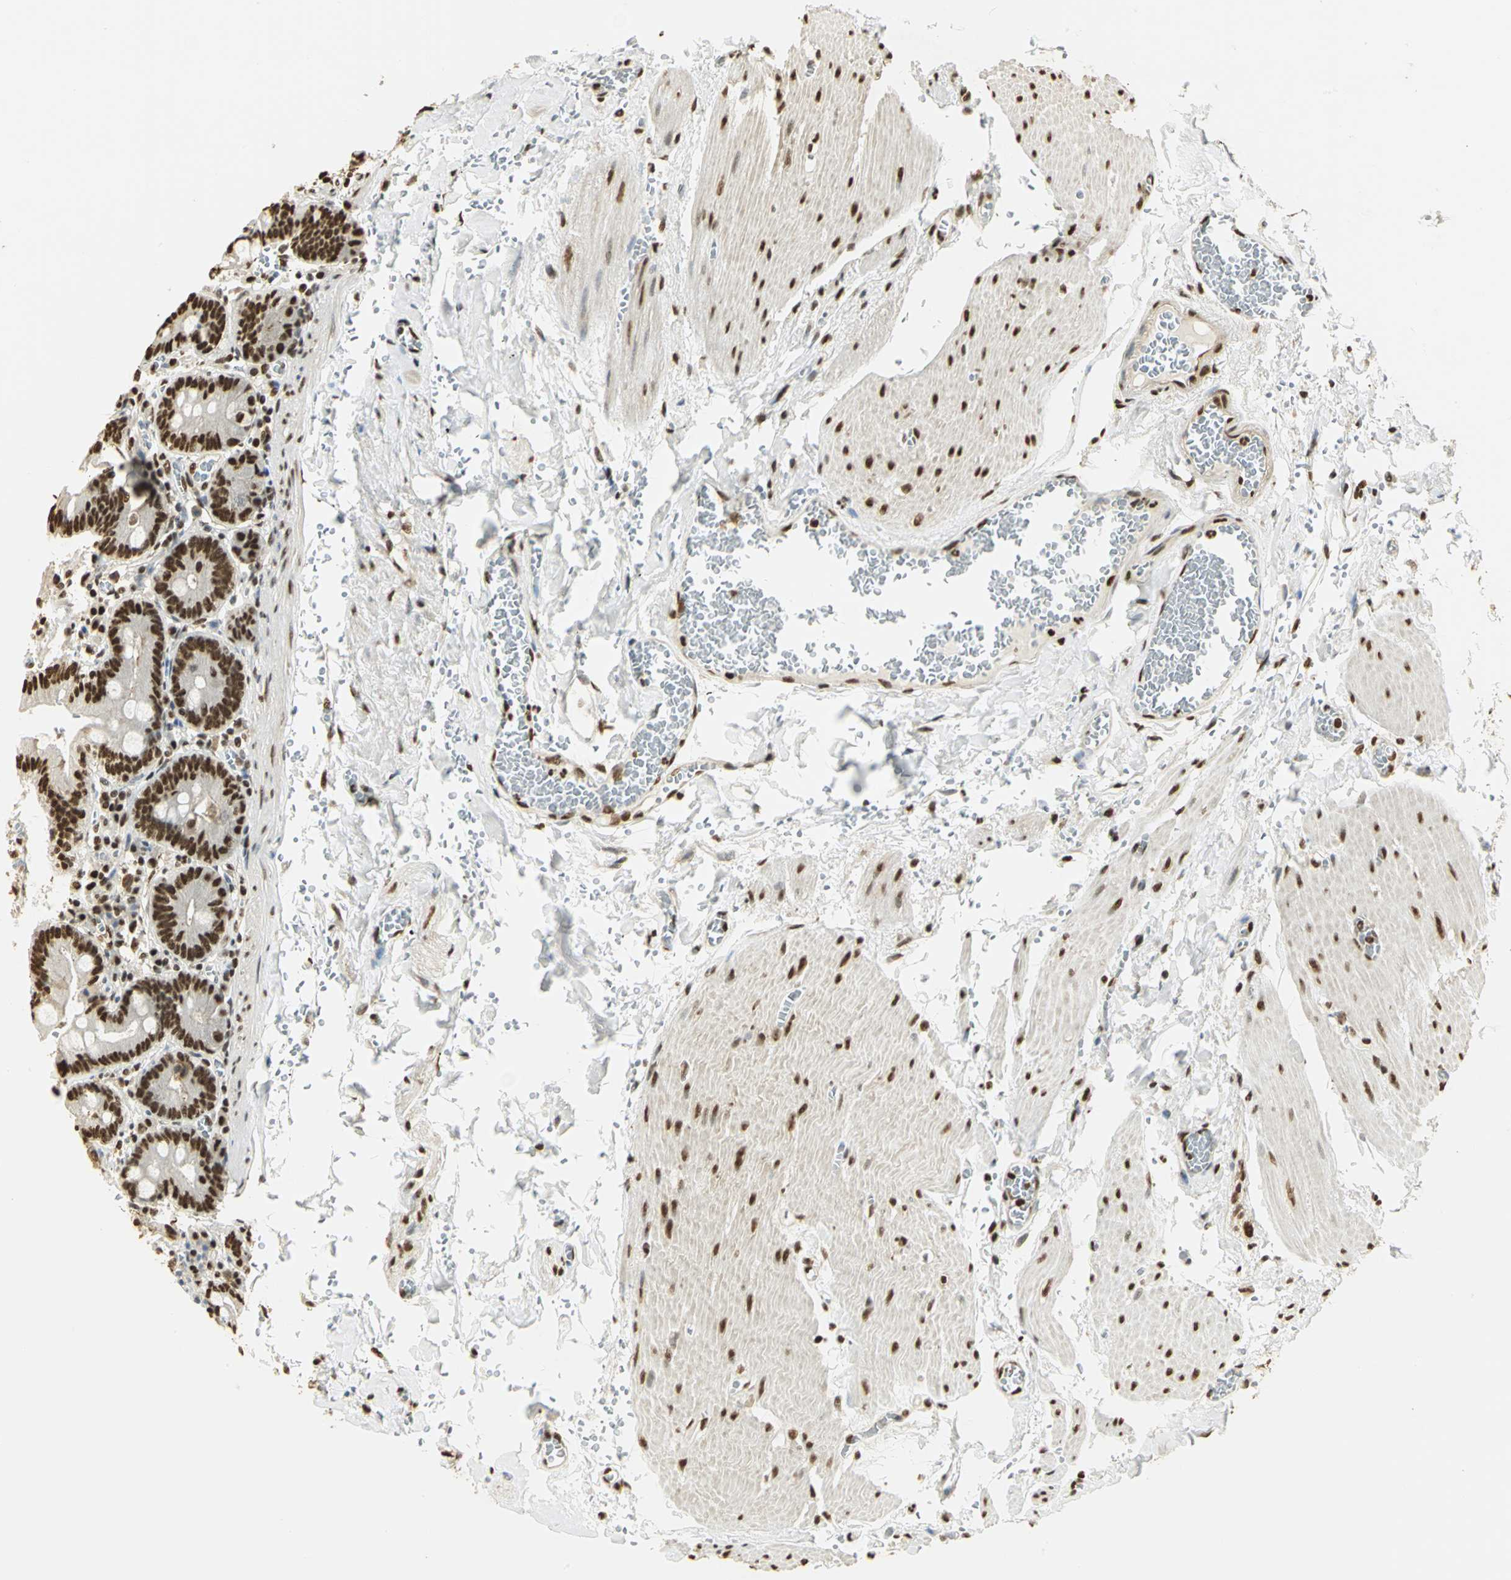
{"staining": {"intensity": "strong", "quantity": ">75%", "location": "nuclear"}, "tissue": "small intestine", "cell_type": "Glandular cells", "image_type": "normal", "snomed": [{"axis": "morphology", "description": "Normal tissue, NOS"}, {"axis": "topography", "description": "Small intestine"}], "caption": "Human small intestine stained with a brown dye displays strong nuclear positive positivity in approximately >75% of glandular cells.", "gene": "SET", "patient": {"sex": "male", "age": 71}}